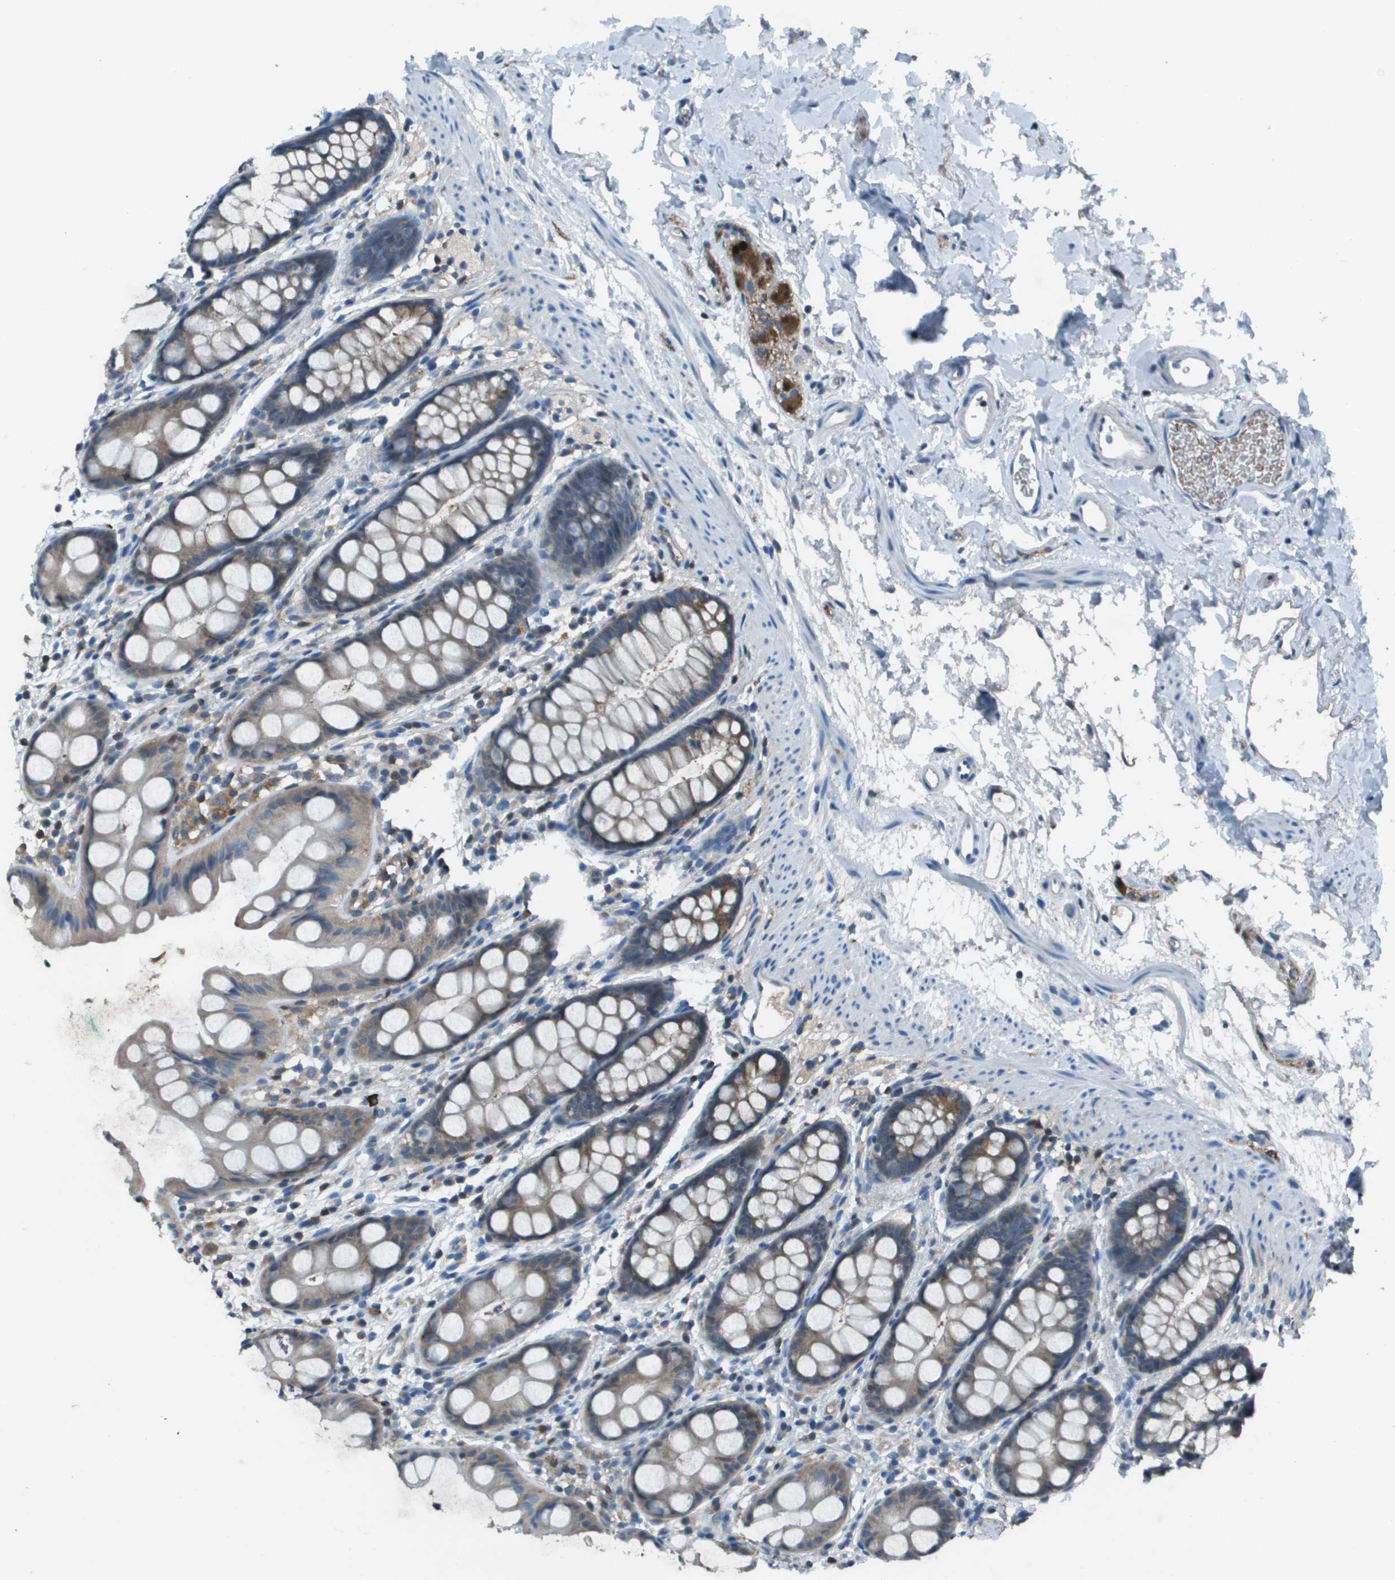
{"staining": {"intensity": "moderate", "quantity": "<25%", "location": "cytoplasmic/membranous"}, "tissue": "rectum", "cell_type": "Glandular cells", "image_type": "normal", "snomed": [{"axis": "morphology", "description": "Normal tissue, NOS"}, {"axis": "topography", "description": "Rectum"}], "caption": "Unremarkable rectum was stained to show a protein in brown. There is low levels of moderate cytoplasmic/membranous staining in about <25% of glandular cells.", "gene": "CAMK4", "patient": {"sex": "female", "age": 65}}